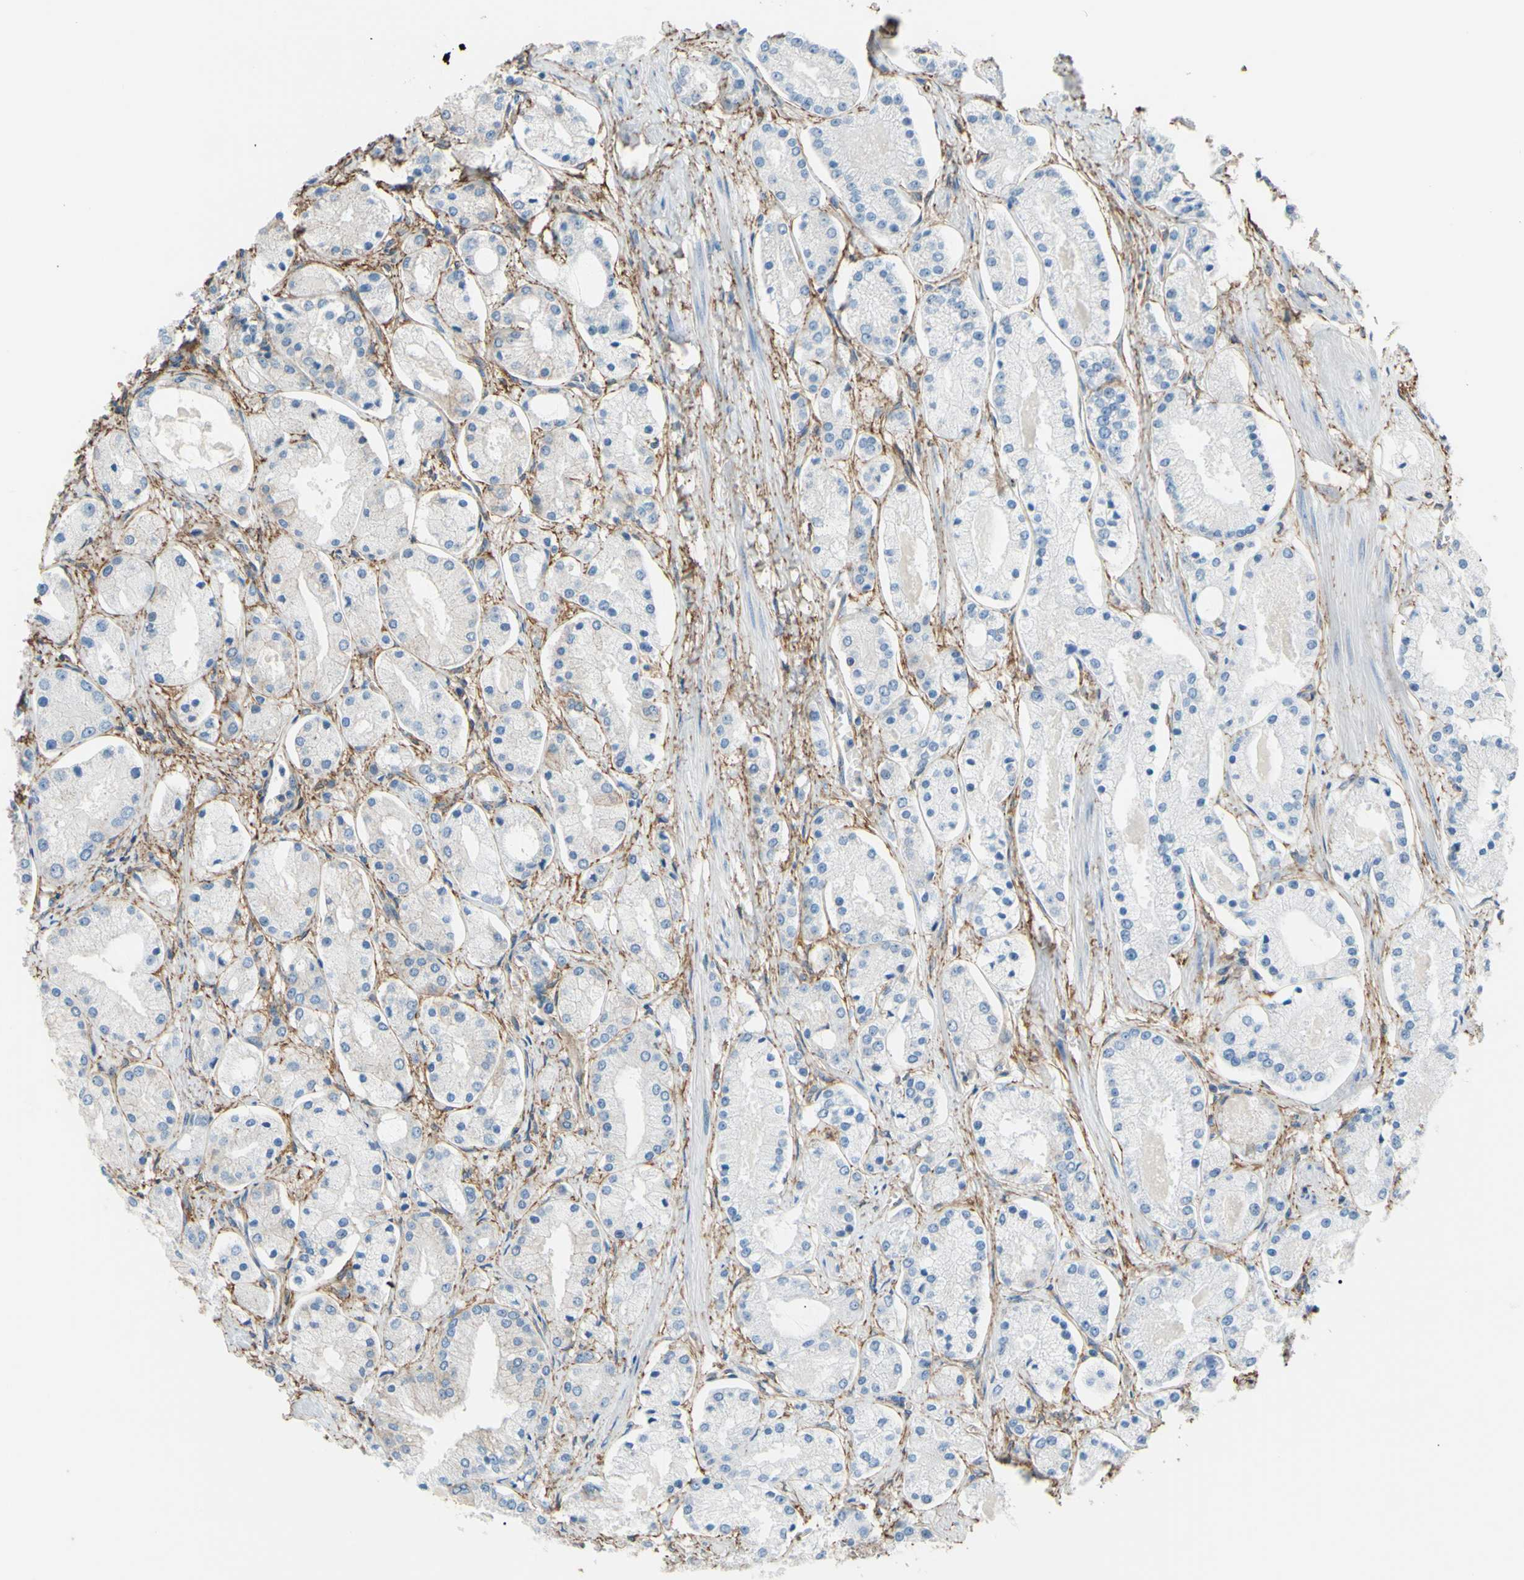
{"staining": {"intensity": "negative", "quantity": "none", "location": "none"}, "tissue": "prostate cancer", "cell_type": "Tumor cells", "image_type": "cancer", "snomed": [{"axis": "morphology", "description": "Adenocarcinoma, High grade"}, {"axis": "topography", "description": "Prostate"}], "caption": "IHC photomicrograph of neoplastic tissue: human adenocarcinoma (high-grade) (prostate) stained with DAB displays no significant protein expression in tumor cells.", "gene": "ADD1", "patient": {"sex": "male", "age": 66}}